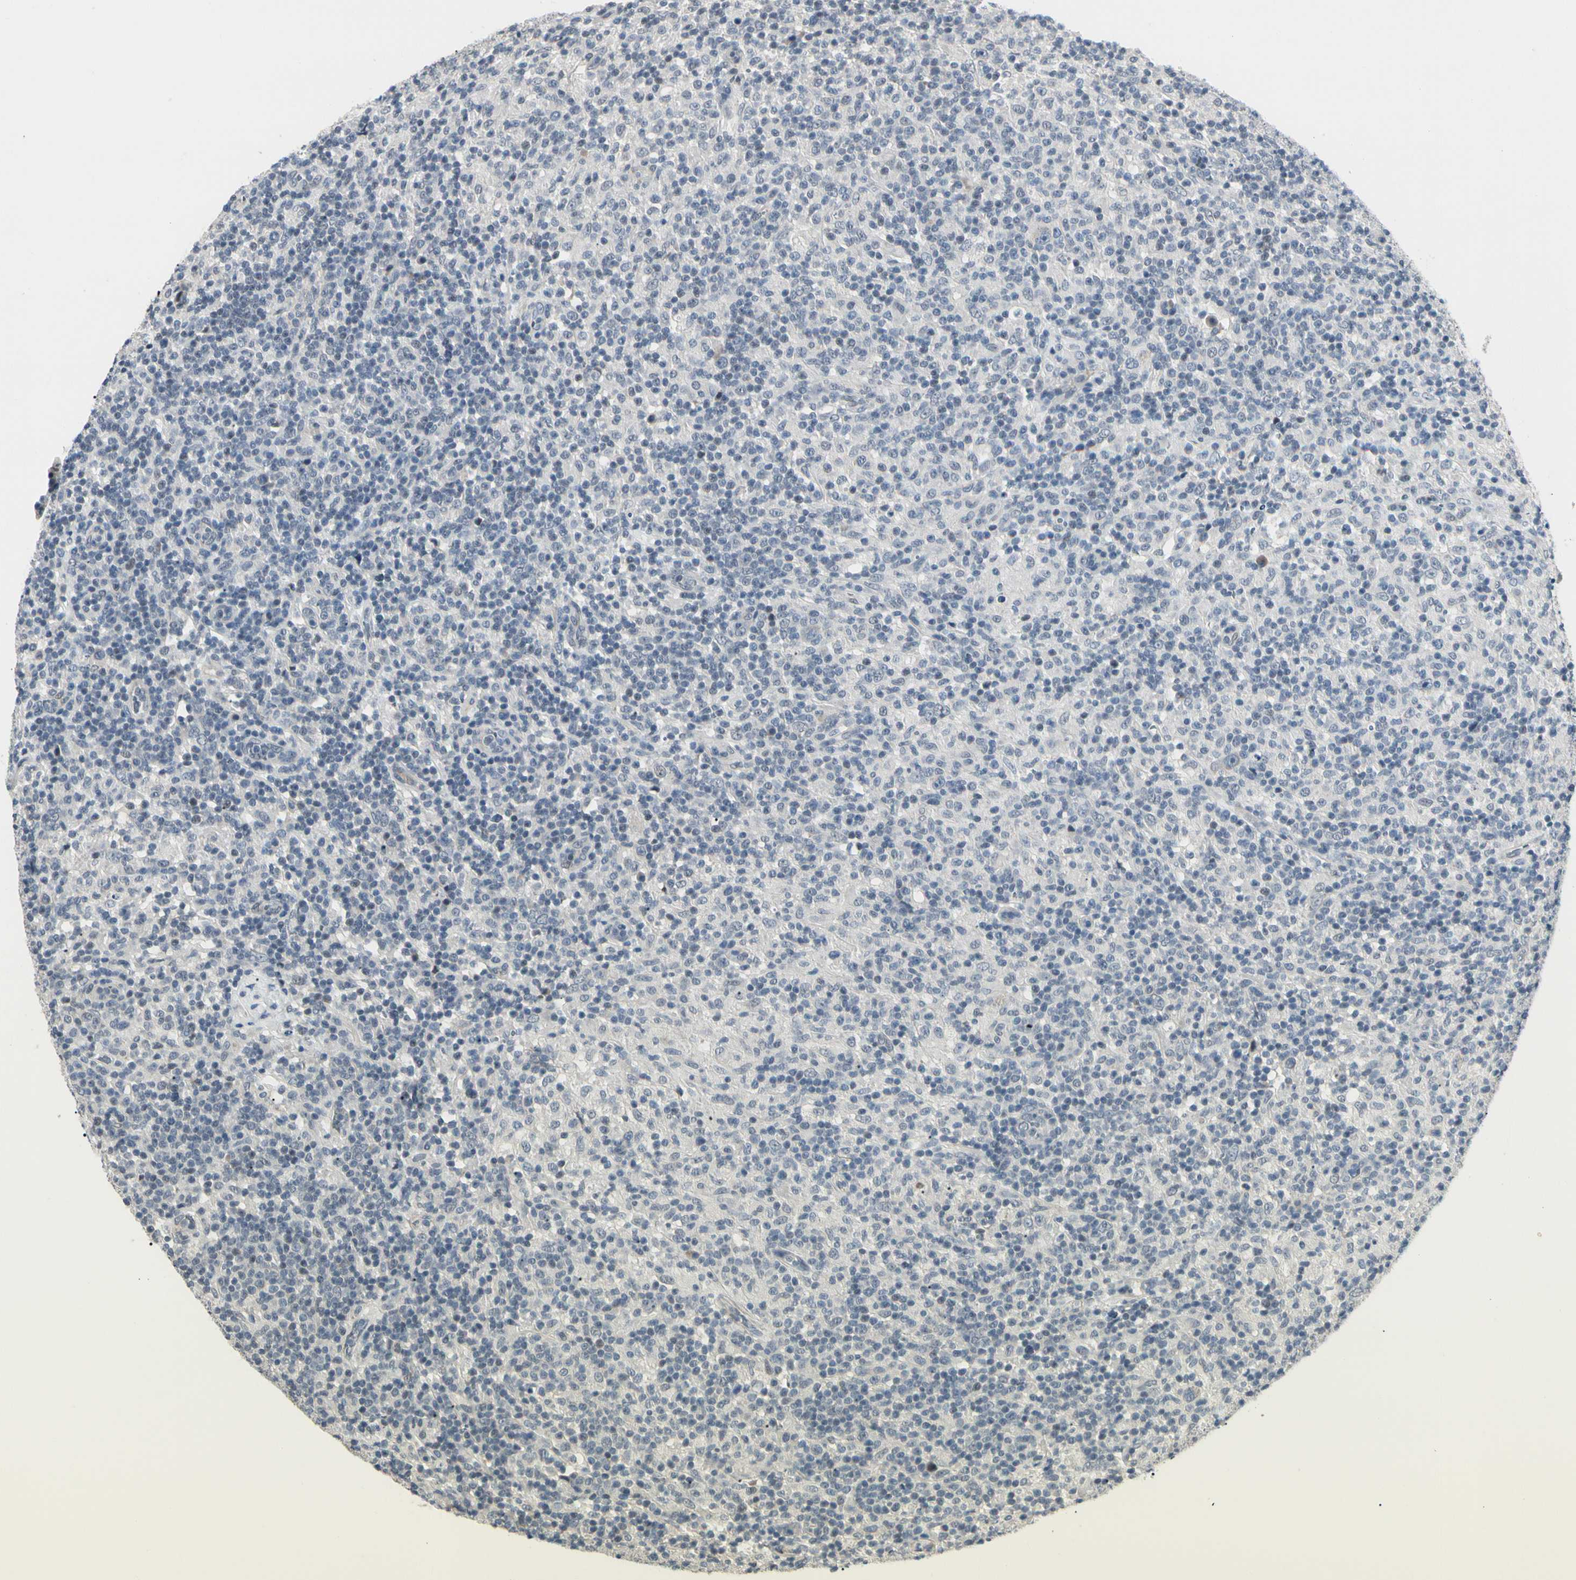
{"staining": {"intensity": "negative", "quantity": "none", "location": "none"}, "tissue": "lymphoma", "cell_type": "Tumor cells", "image_type": "cancer", "snomed": [{"axis": "morphology", "description": "Hodgkin's disease, NOS"}, {"axis": "topography", "description": "Lymph node"}], "caption": "DAB immunohistochemical staining of human lymphoma reveals no significant staining in tumor cells.", "gene": "GREM1", "patient": {"sex": "male", "age": 70}}